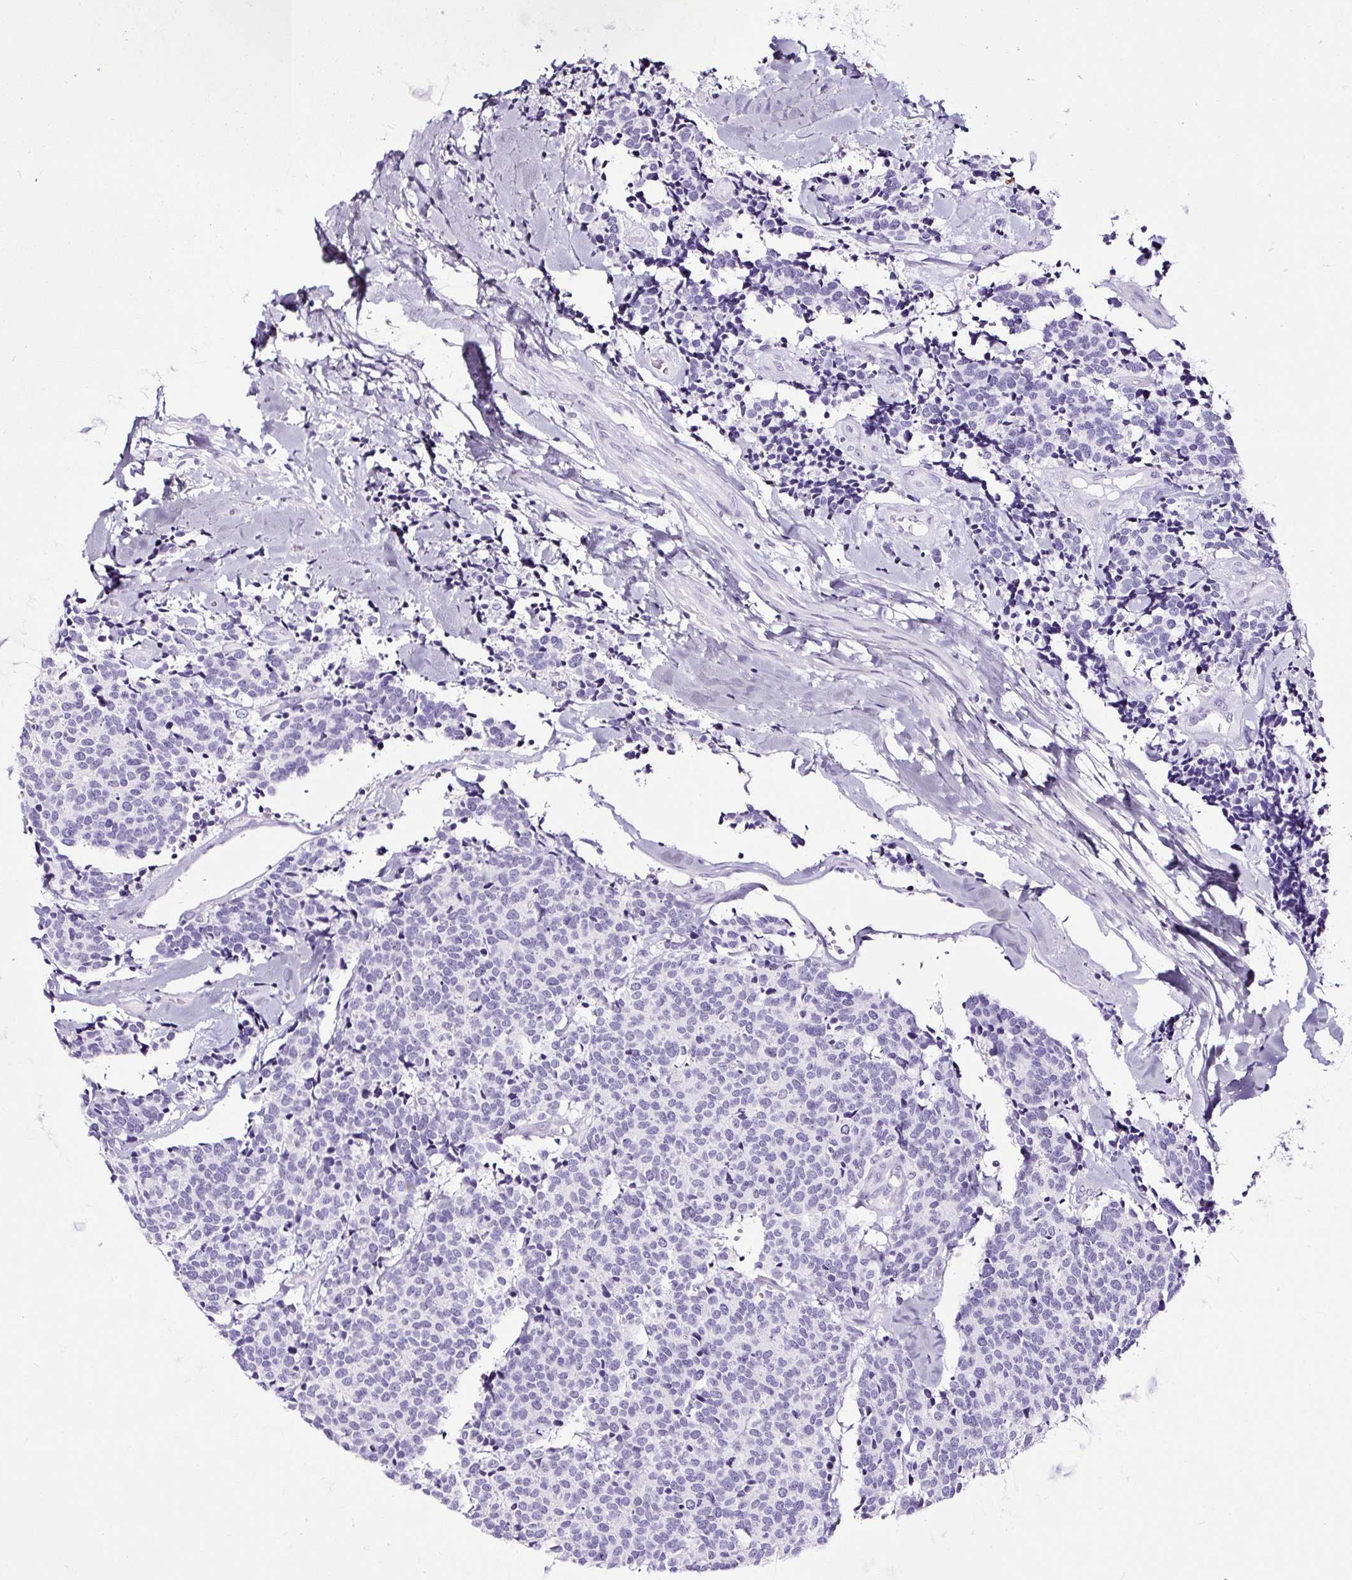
{"staining": {"intensity": "negative", "quantity": "none", "location": "none"}, "tissue": "carcinoid", "cell_type": "Tumor cells", "image_type": "cancer", "snomed": [{"axis": "morphology", "description": "Carcinoid, malignant, NOS"}, {"axis": "topography", "description": "Skin"}], "caption": "A photomicrograph of human carcinoid is negative for staining in tumor cells.", "gene": "NPHS2", "patient": {"sex": "female", "age": 79}}